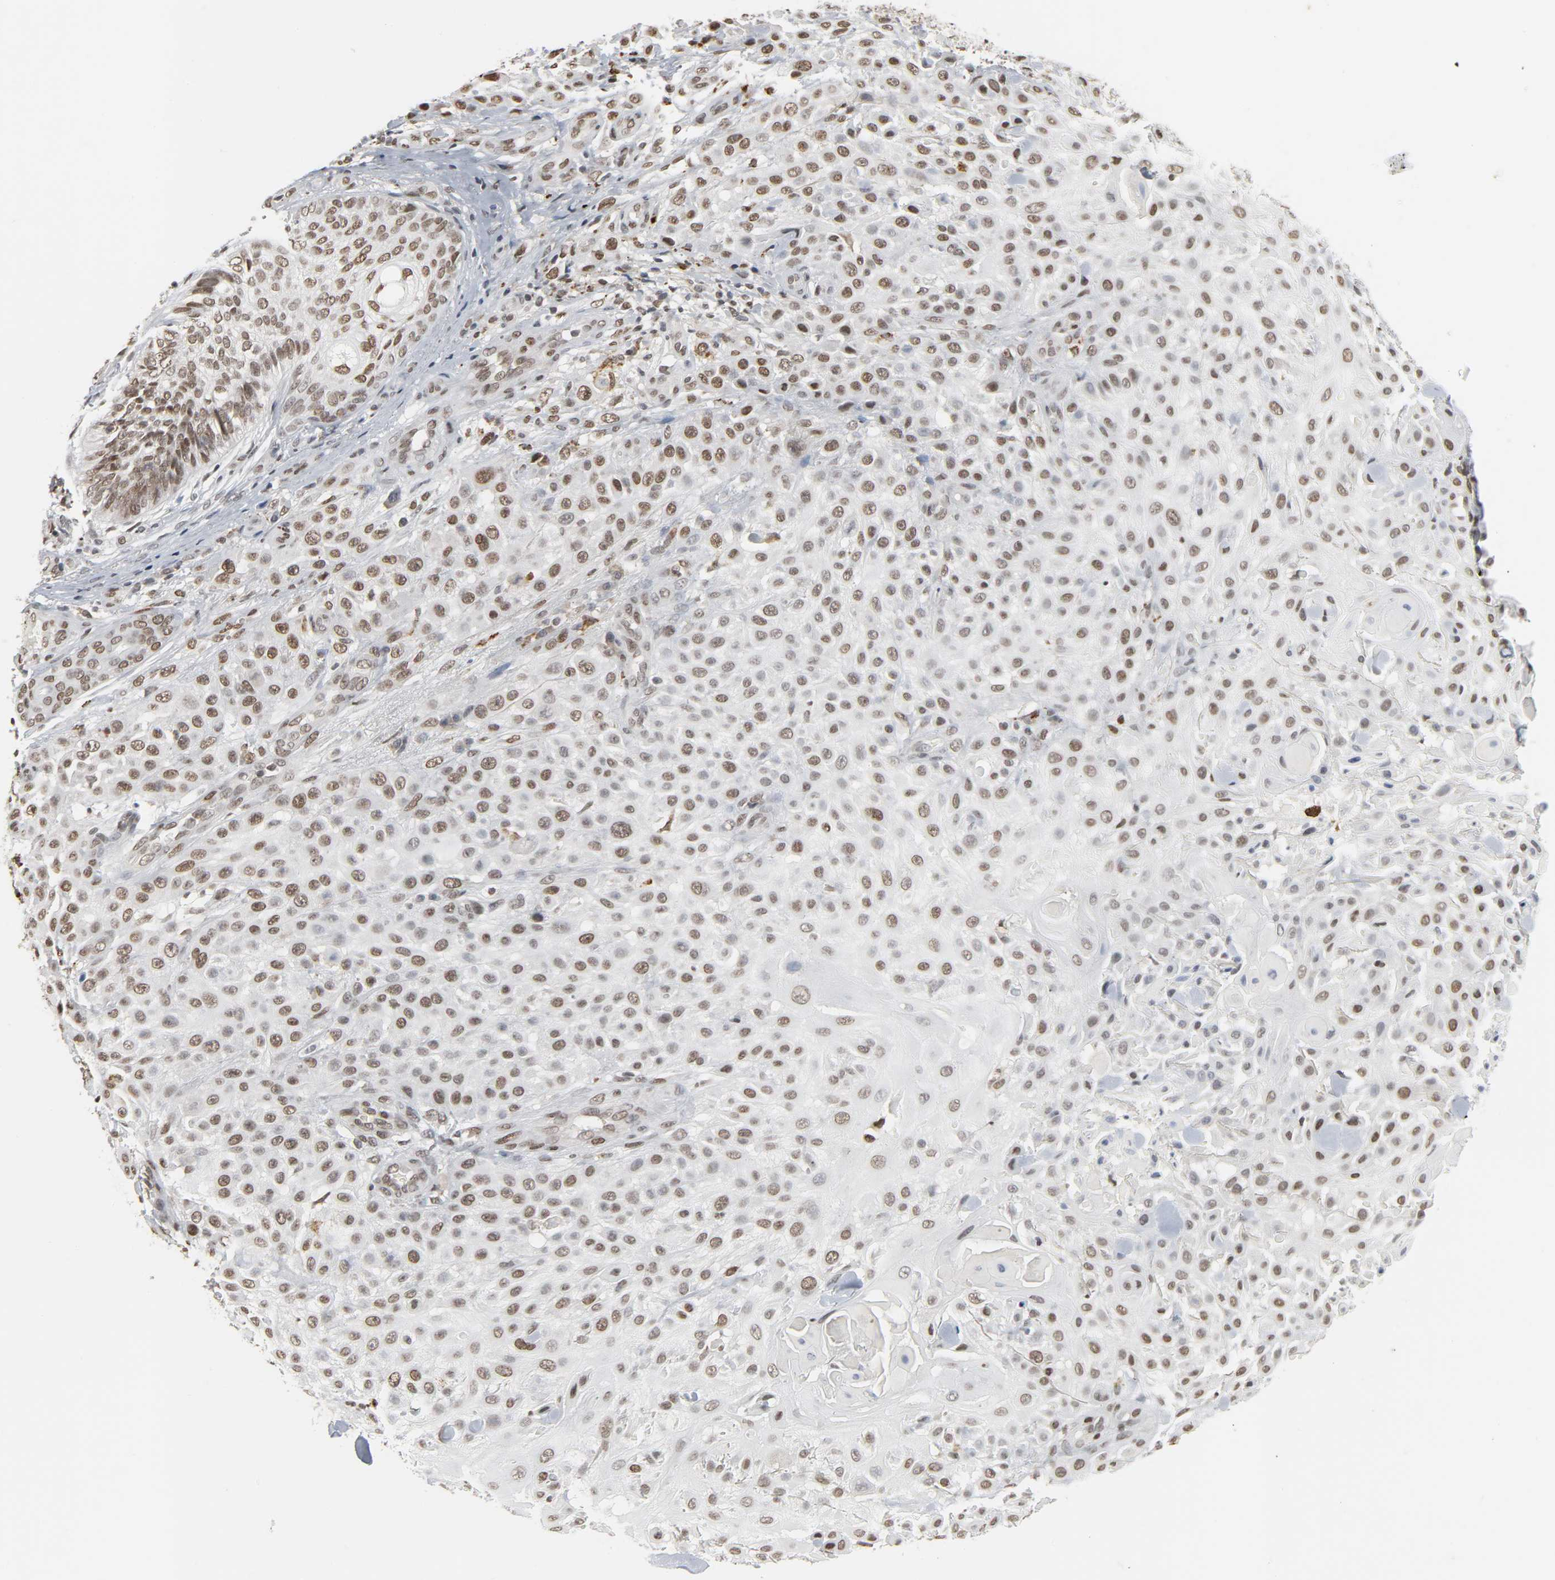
{"staining": {"intensity": "moderate", "quantity": "25%-75%", "location": "nuclear"}, "tissue": "skin cancer", "cell_type": "Tumor cells", "image_type": "cancer", "snomed": [{"axis": "morphology", "description": "Squamous cell carcinoma, NOS"}, {"axis": "topography", "description": "Skin"}], "caption": "A photomicrograph of human skin cancer (squamous cell carcinoma) stained for a protein displays moderate nuclear brown staining in tumor cells.", "gene": "DAZAP1", "patient": {"sex": "female", "age": 42}}